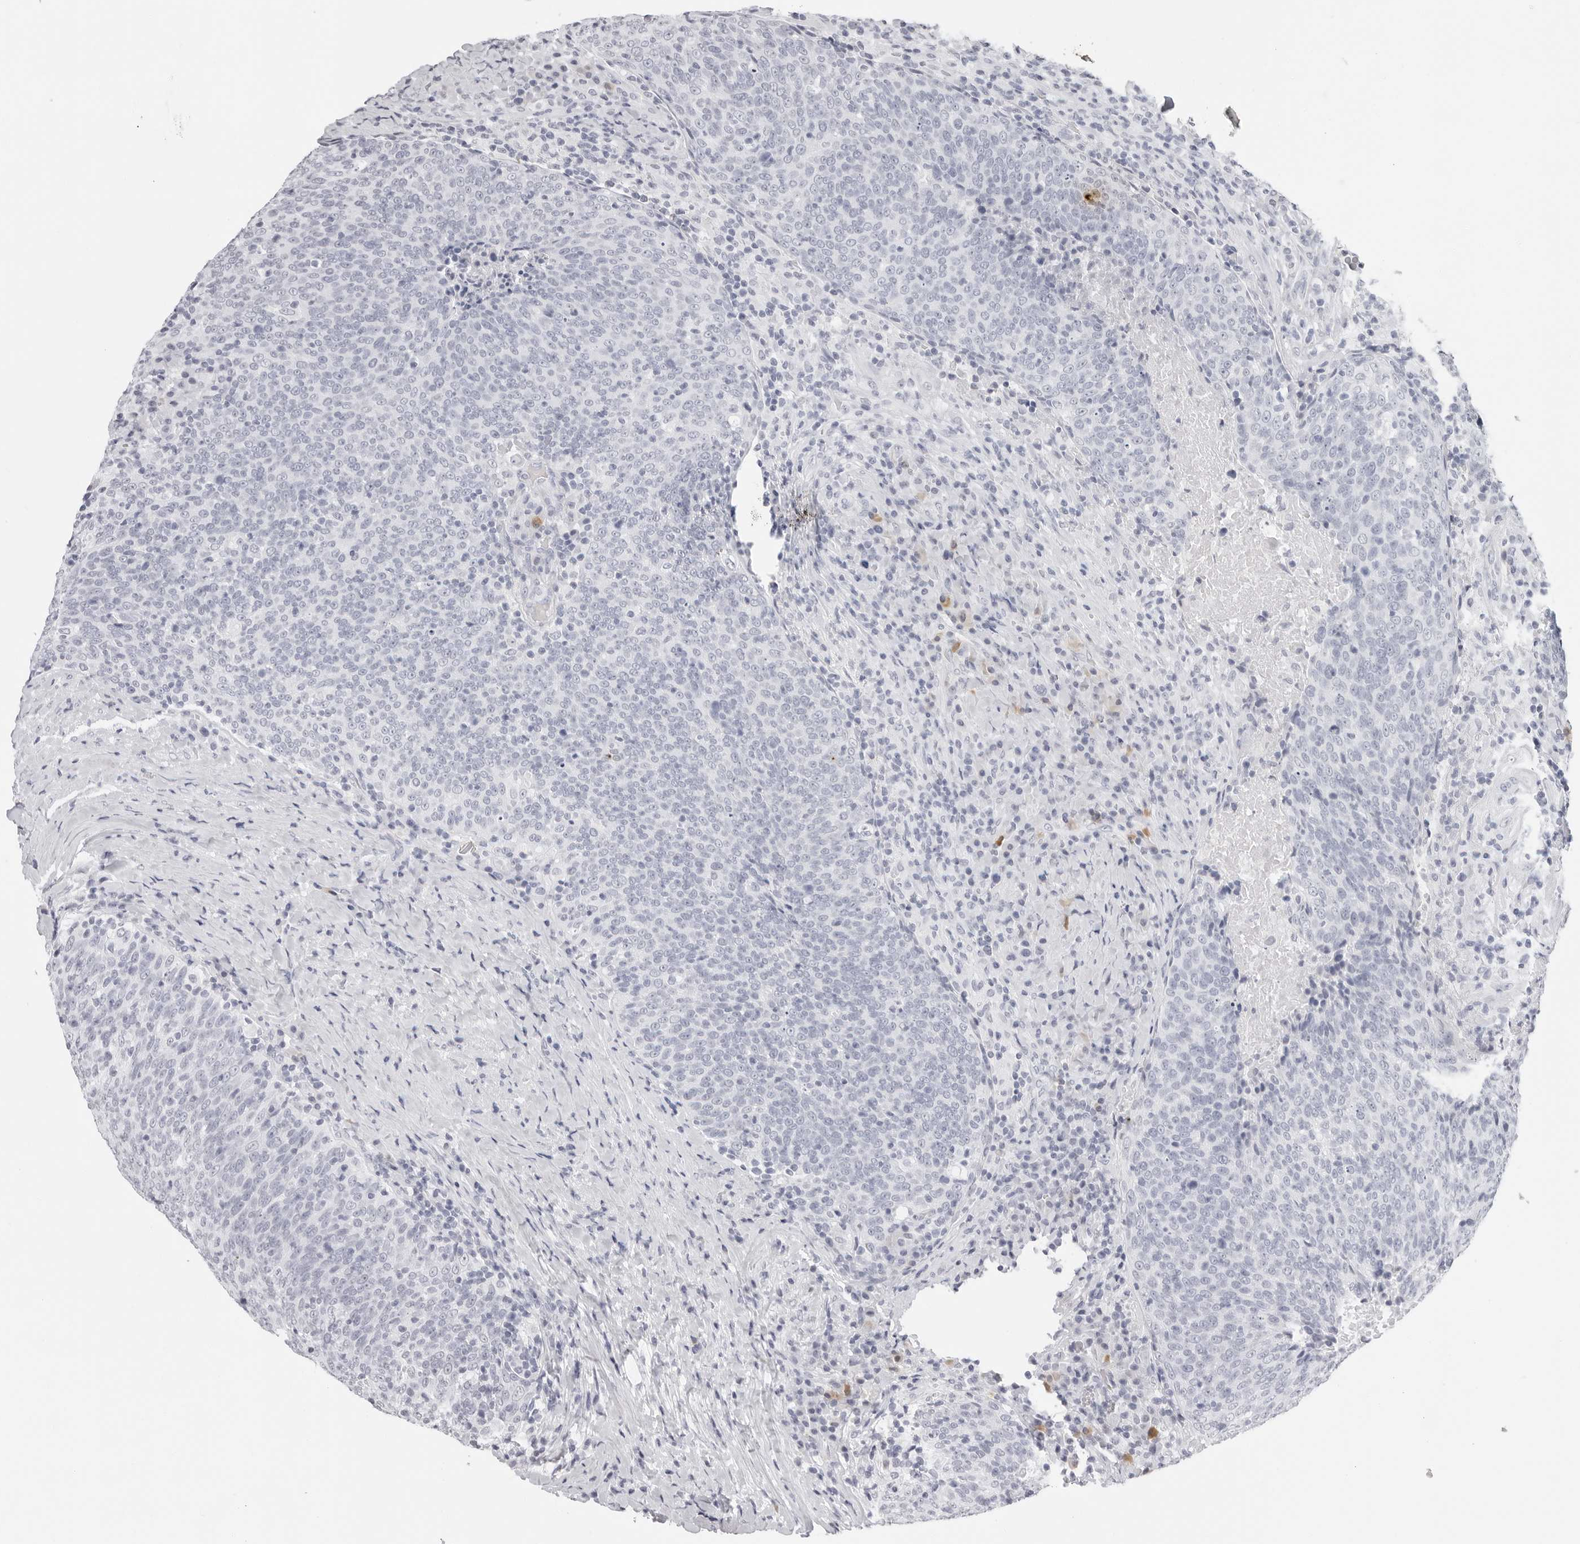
{"staining": {"intensity": "negative", "quantity": "none", "location": "none"}, "tissue": "head and neck cancer", "cell_type": "Tumor cells", "image_type": "cancer", "snomed": [{"axis": "morphology", "description": "Squamous cell carcinoma, NOS"}, {"axis": "morphology", "description": "Squamous cell carcinoma, metastatic, NOS"}, {"axis": "topography", "description": "Lymph node"}, {"axis": "topography", "description": "Head-Neck"}], "caption": "The photomicrograph displays no staining of tumor cells in head and neck cancer.", "gene": "CST5", "patient": {"sex": "male", "age": 62}}